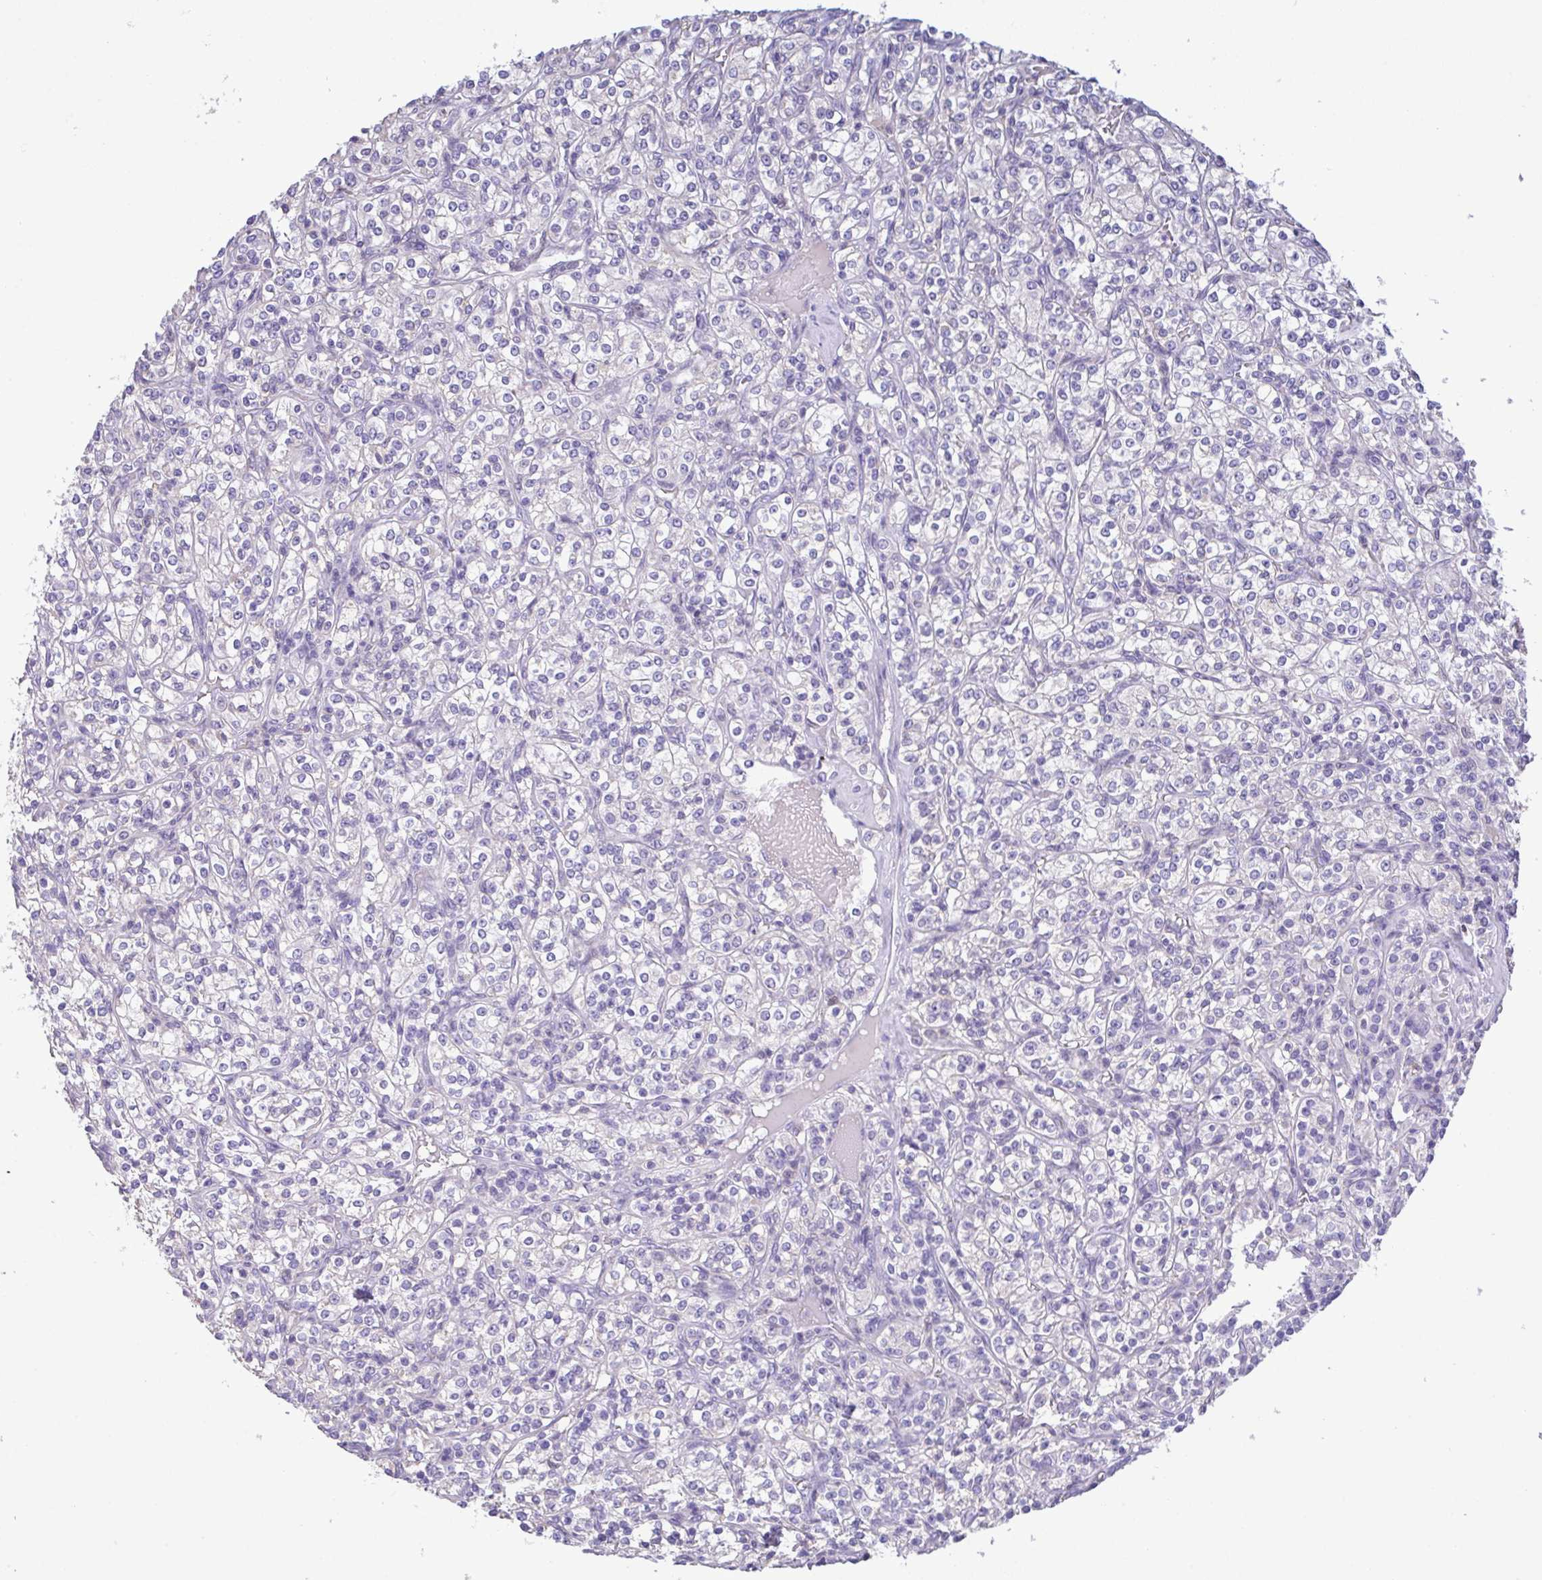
{"staining": {"intensity": "negative", "quantity": "none", "location": "none"}, "tissue": "renal cancer", "cell_type": "Tumor cells", "image_type": "cancer", "snomed": [{"axis": "morphology", "description": "Adenocarcinoma, NOS"}, {"axis": "topography", "description": "Kidney"}], "caption": "Human renal adenocarcinoma stained for a protein using immunohistochemistry (IHC) reveals no expression in tumor cells.", "gene": "CA10", "patient": {"sex": "male", "age": 77}}